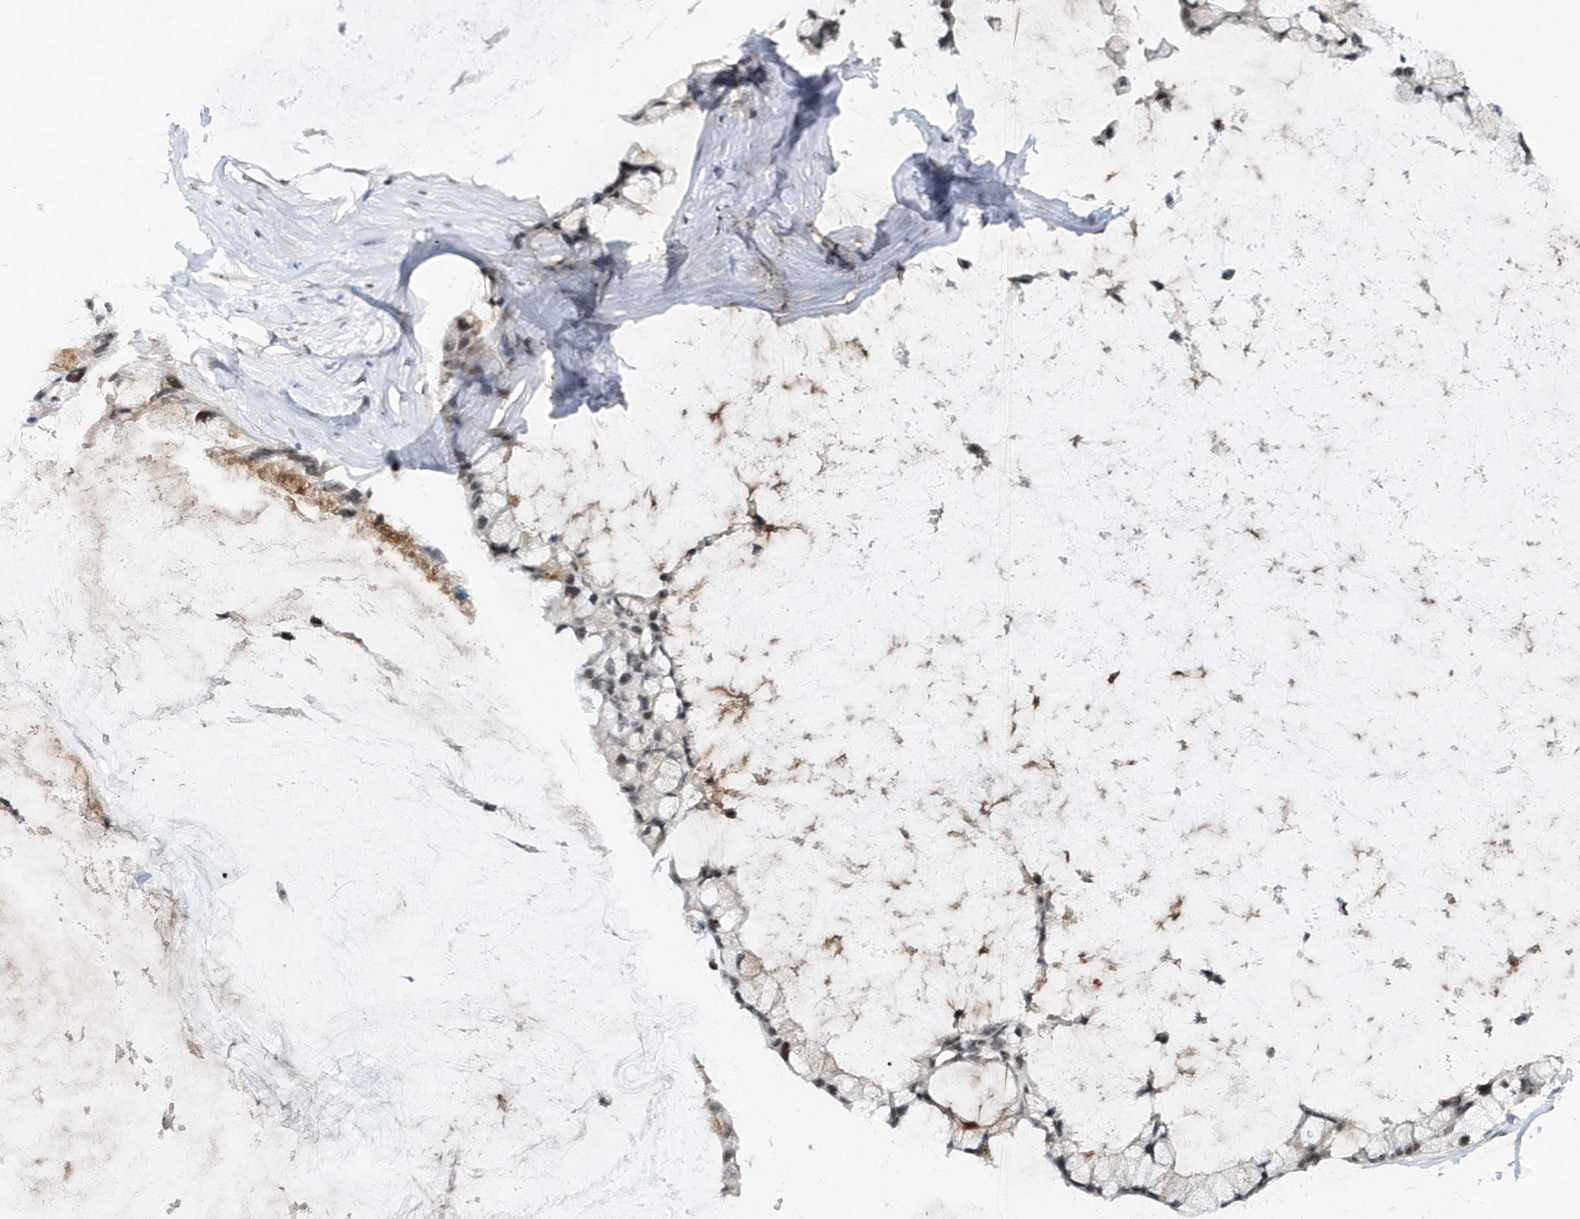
{"staining": {"intensity": "moderate", "quantity": "25%-75%", "location": "nuclear"}, "tissue": "ovarian cancer", "cell_type": "Tumor cells", "image_type": "cancer", "snomed": [{"axis": "morphology", "description": "Cystadenocarcinoma, mucinous, NOS"}, {"axis": "topography", "description": "Ovary"}], "caption": "IHC staining of ovarian mucinous cystadenocarcinoma, which shows medium levels of moderate nuclear expression in approximately 25%-75% of tumor cells indicating moderate nuclear protein expression. The staining was performed using DAB (brown) for protein detection and nuclei were counterstained in hematoxylin (blue).", "gene": "ASCL4", "patient": {"sex": "female", "age": 39}}